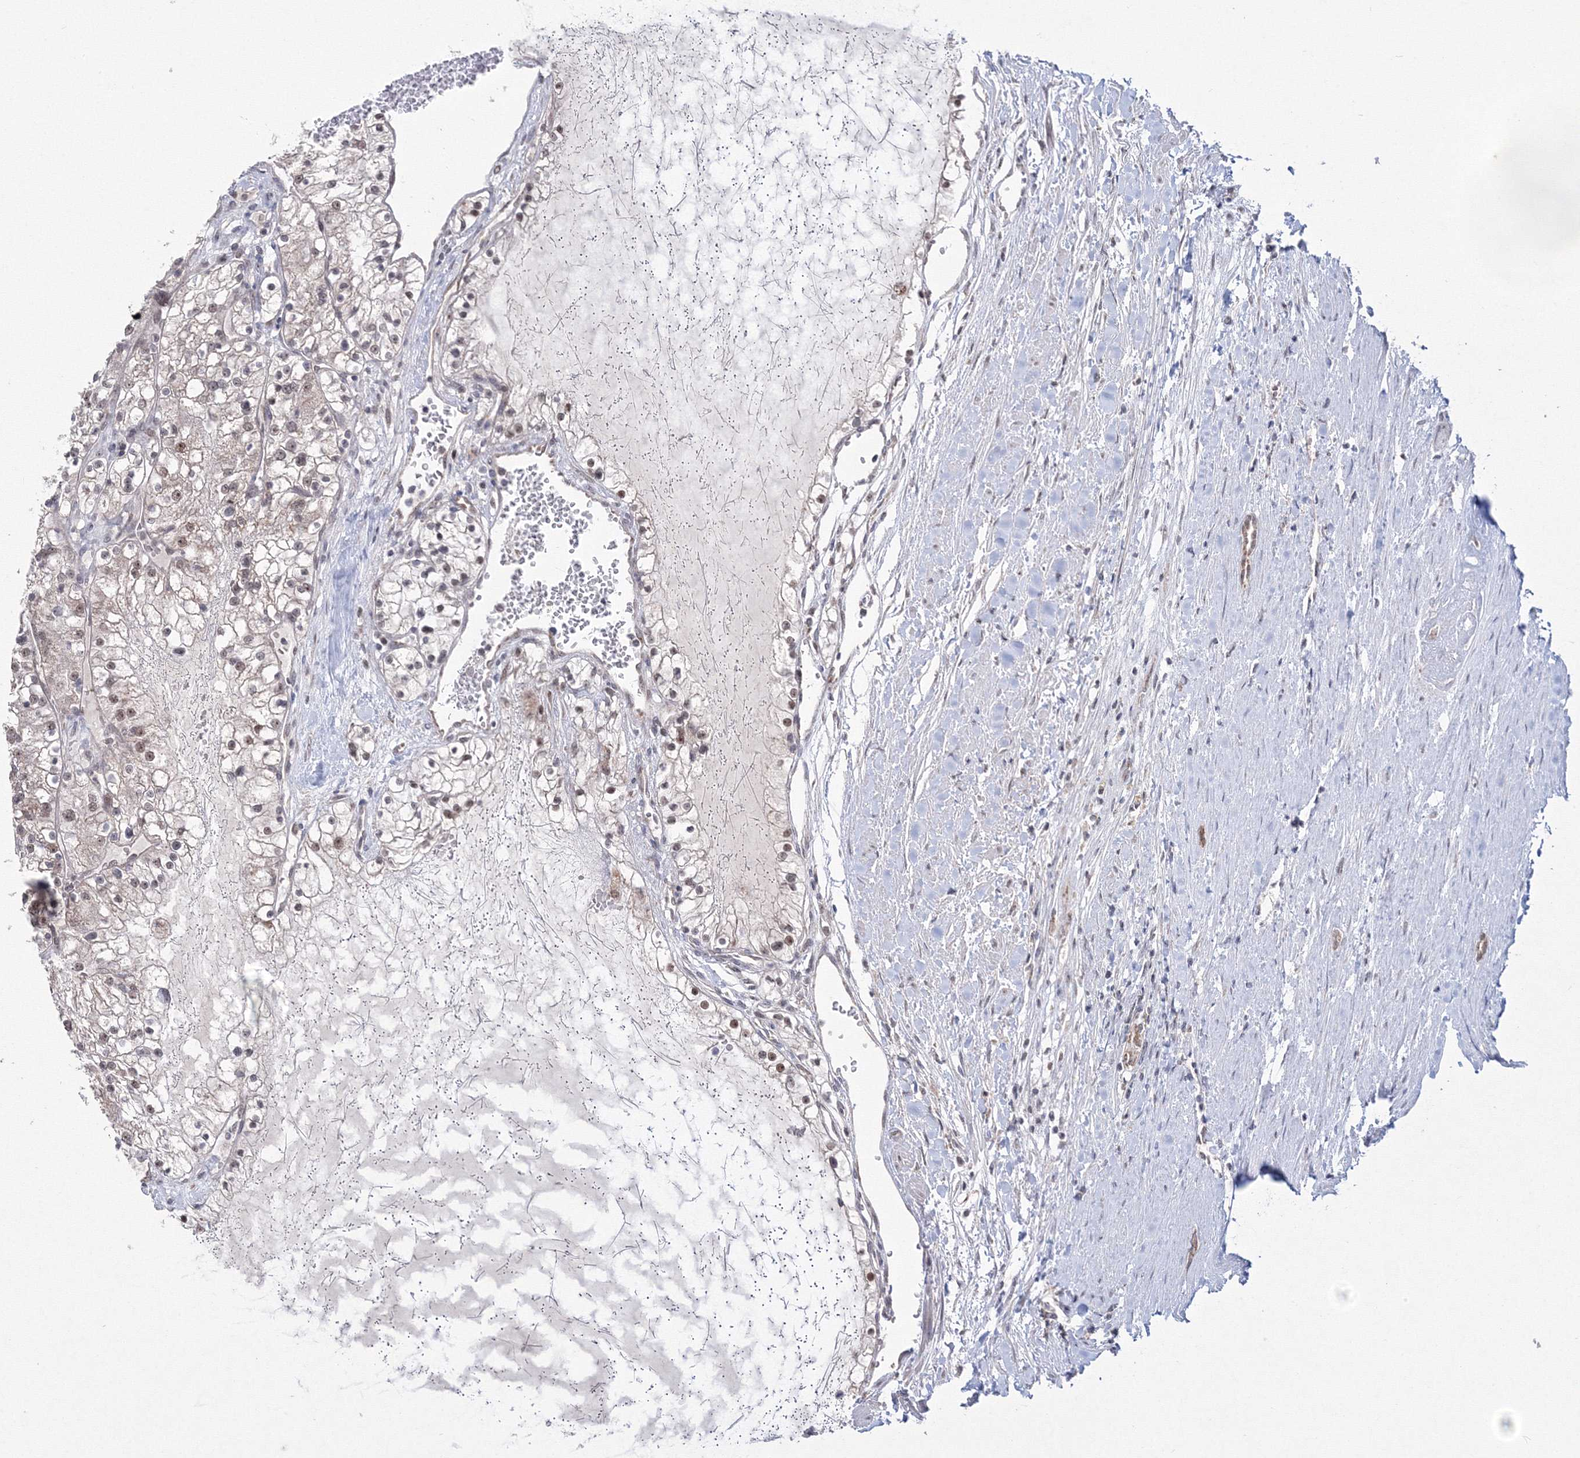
{"staining": {"intensity": "moderate", "quantity": ">75%", "location": "nuclear"}, "tissue": "renal cancer", "cell_type": "Tumor cells", "image_type": "cancer", "snomed": [{"axis": "morphology", "description": "Normal tissue, NOS"}, {"axis": "morphology", "description": "Adenocarcinoma, NOS"}, {"axis": "topography", "description": "Kidney"}], "caption": "Protein staining of adenocarcinoma (renal) tissue displays moderate nuclear positivity in about >75% of tumor cells.", "gene": "GRSF1", "patient": {"sex": "male", "age": 68}}